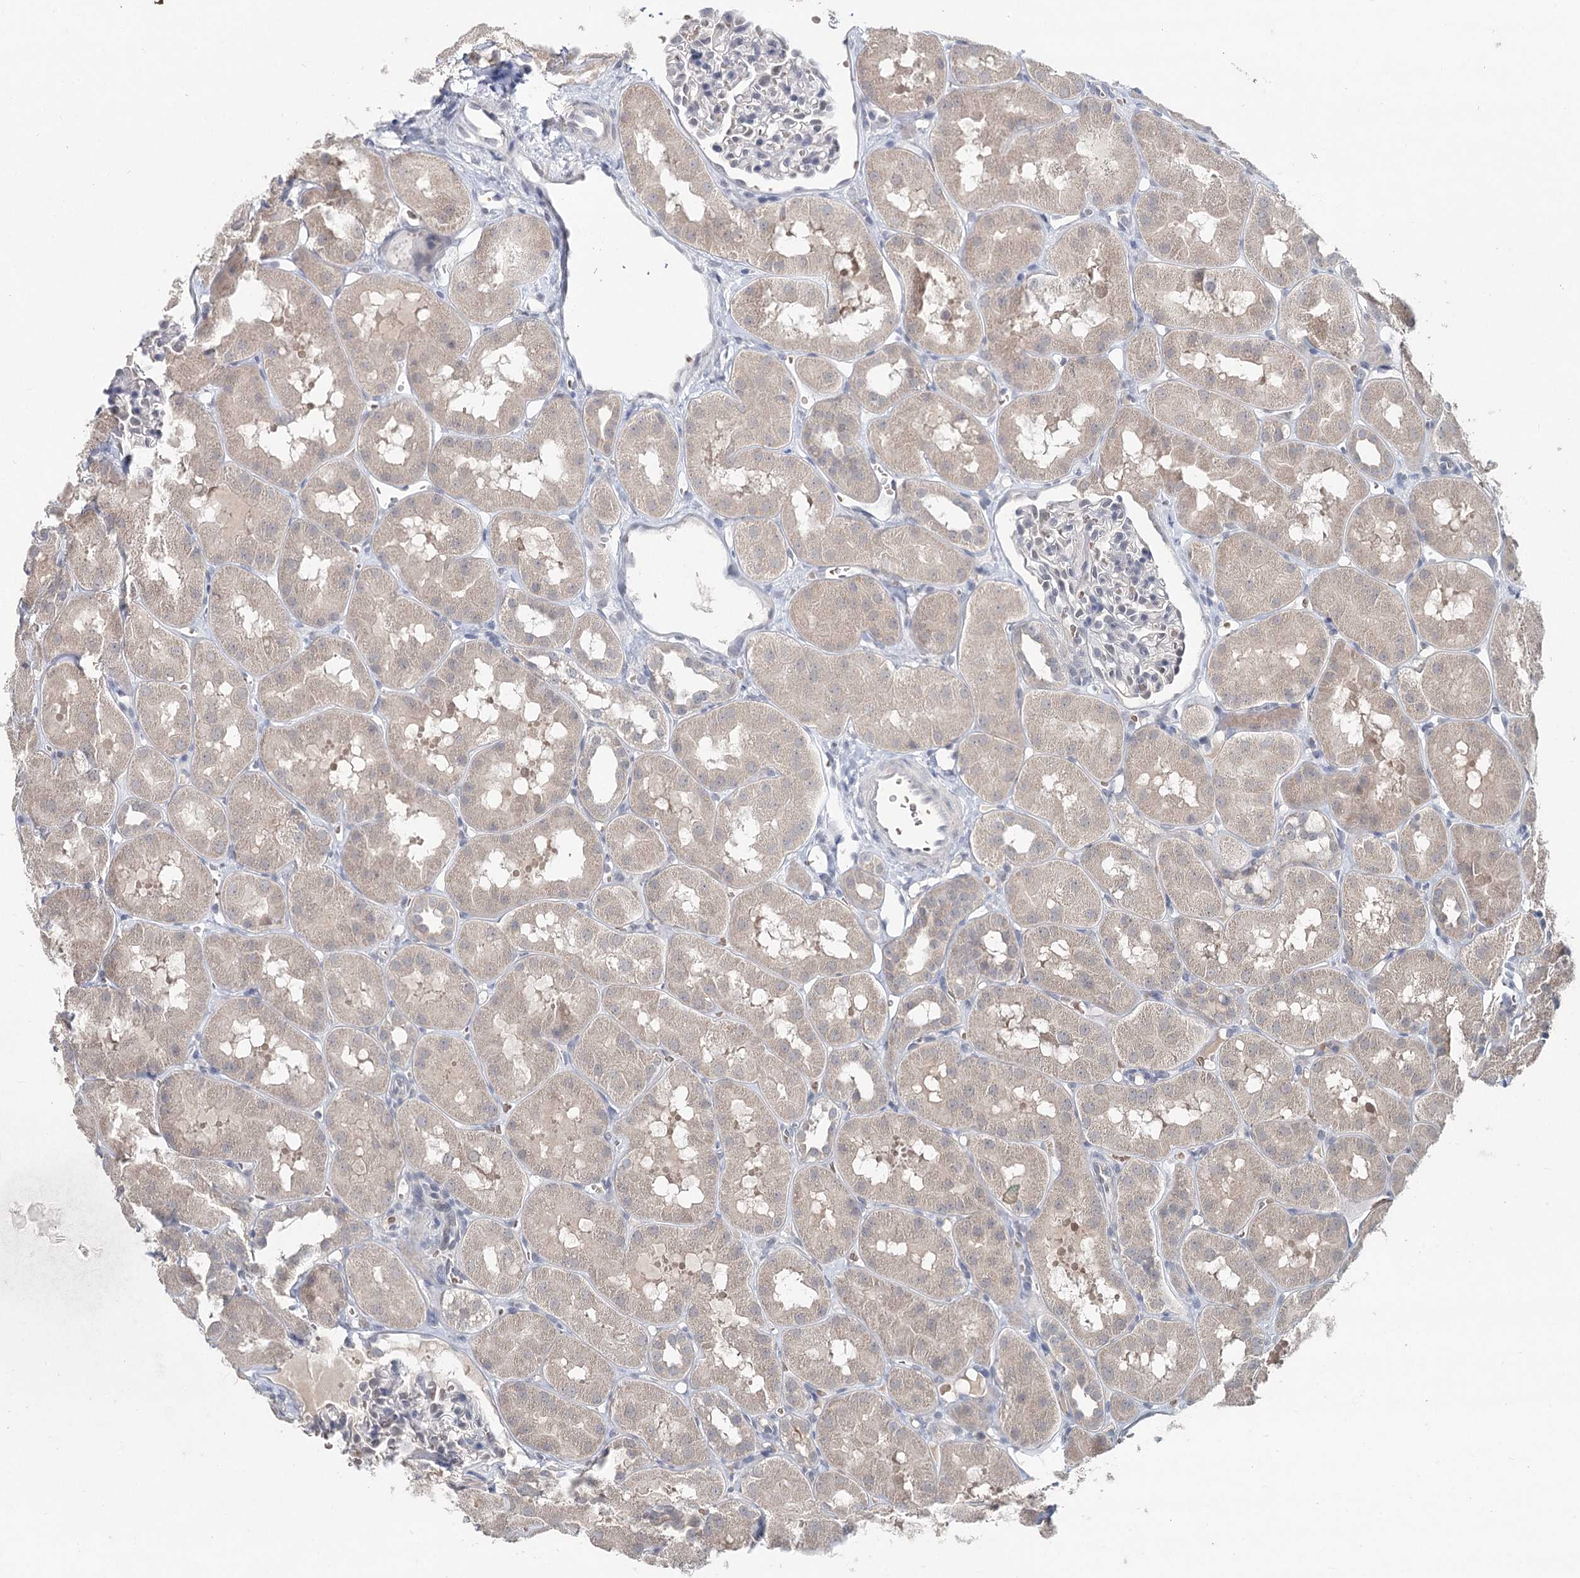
{"staining": {"intensity": "negative", "quantity": "none", "location": "none"}, "tissue": "kidney", "cell_type": "Cells in glomeruli", "image_type": "normal", "snomed": [{"axis": "morphology", "description": "Normal tissue, NOS"}, {"axis": "topography", "description": "Kidney"}, {"axis": "topography", "description": "Urinary bladder"}], "caption": "Immunohistochemistry micrograph of unremarkable kidney stained for a protein (brown), which displays no expression in cells in glomeruli.", "gene": "FBXO7", "patient": {"sex": "male", "age": 16}}